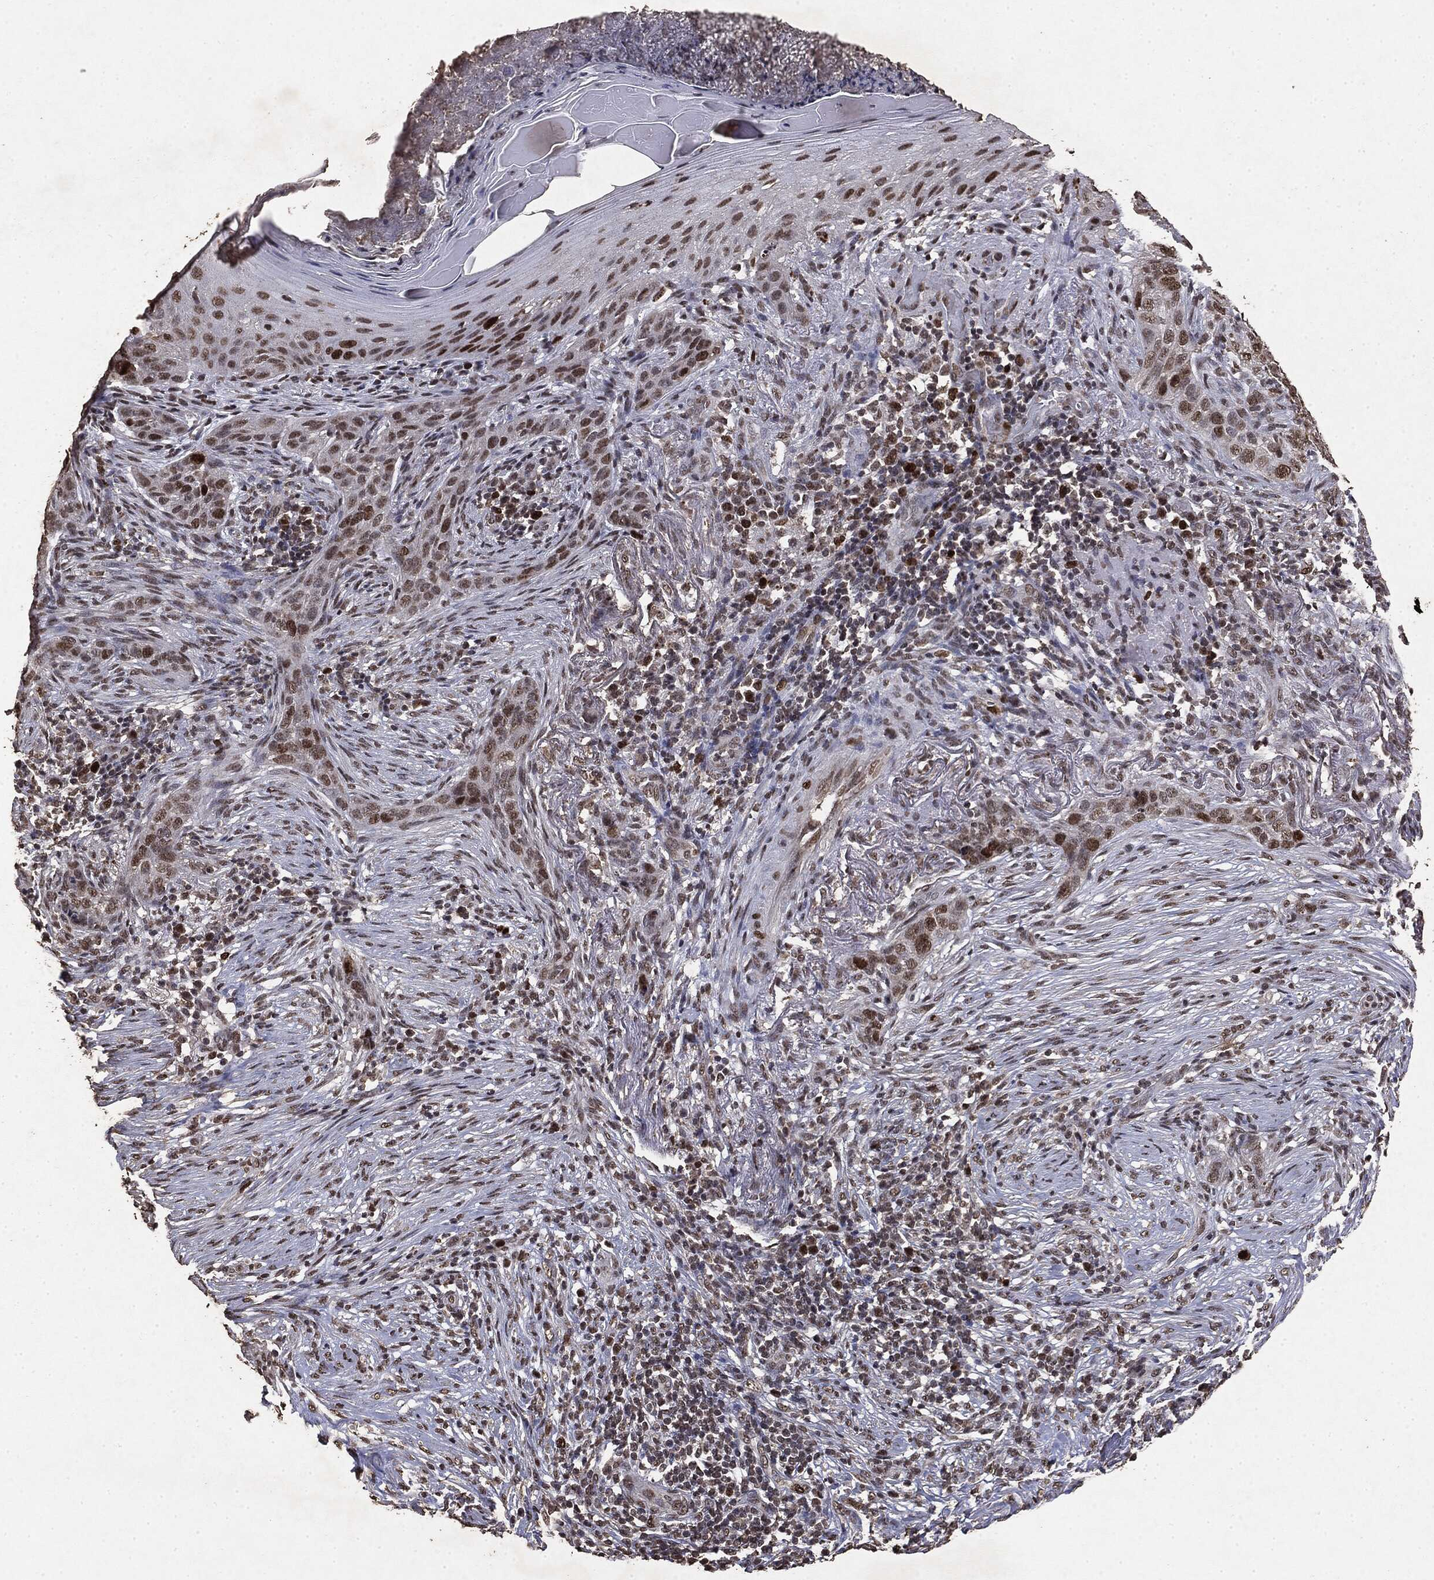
{"staining": {"intensity": "moderate", "quantity": "25%-75%", "location": "nuclear"}, "tissue": "skin cancer", "cell_type": "Tumor cells", "image_type": "cancer", "snomed": [{"axis": "morphology", "description": "Squamous cell carcinoma, NOS"}, {"axis": "topography", "description": "Skin"}], "caption": "Skin cancer (squamous cell carcinoma) stained with a brown dye shows moderate nuclear positive expression in about 25%-75% of tumor cells.", "gene": "RAD18", "patient": {"sex": "male", "age": 88}}